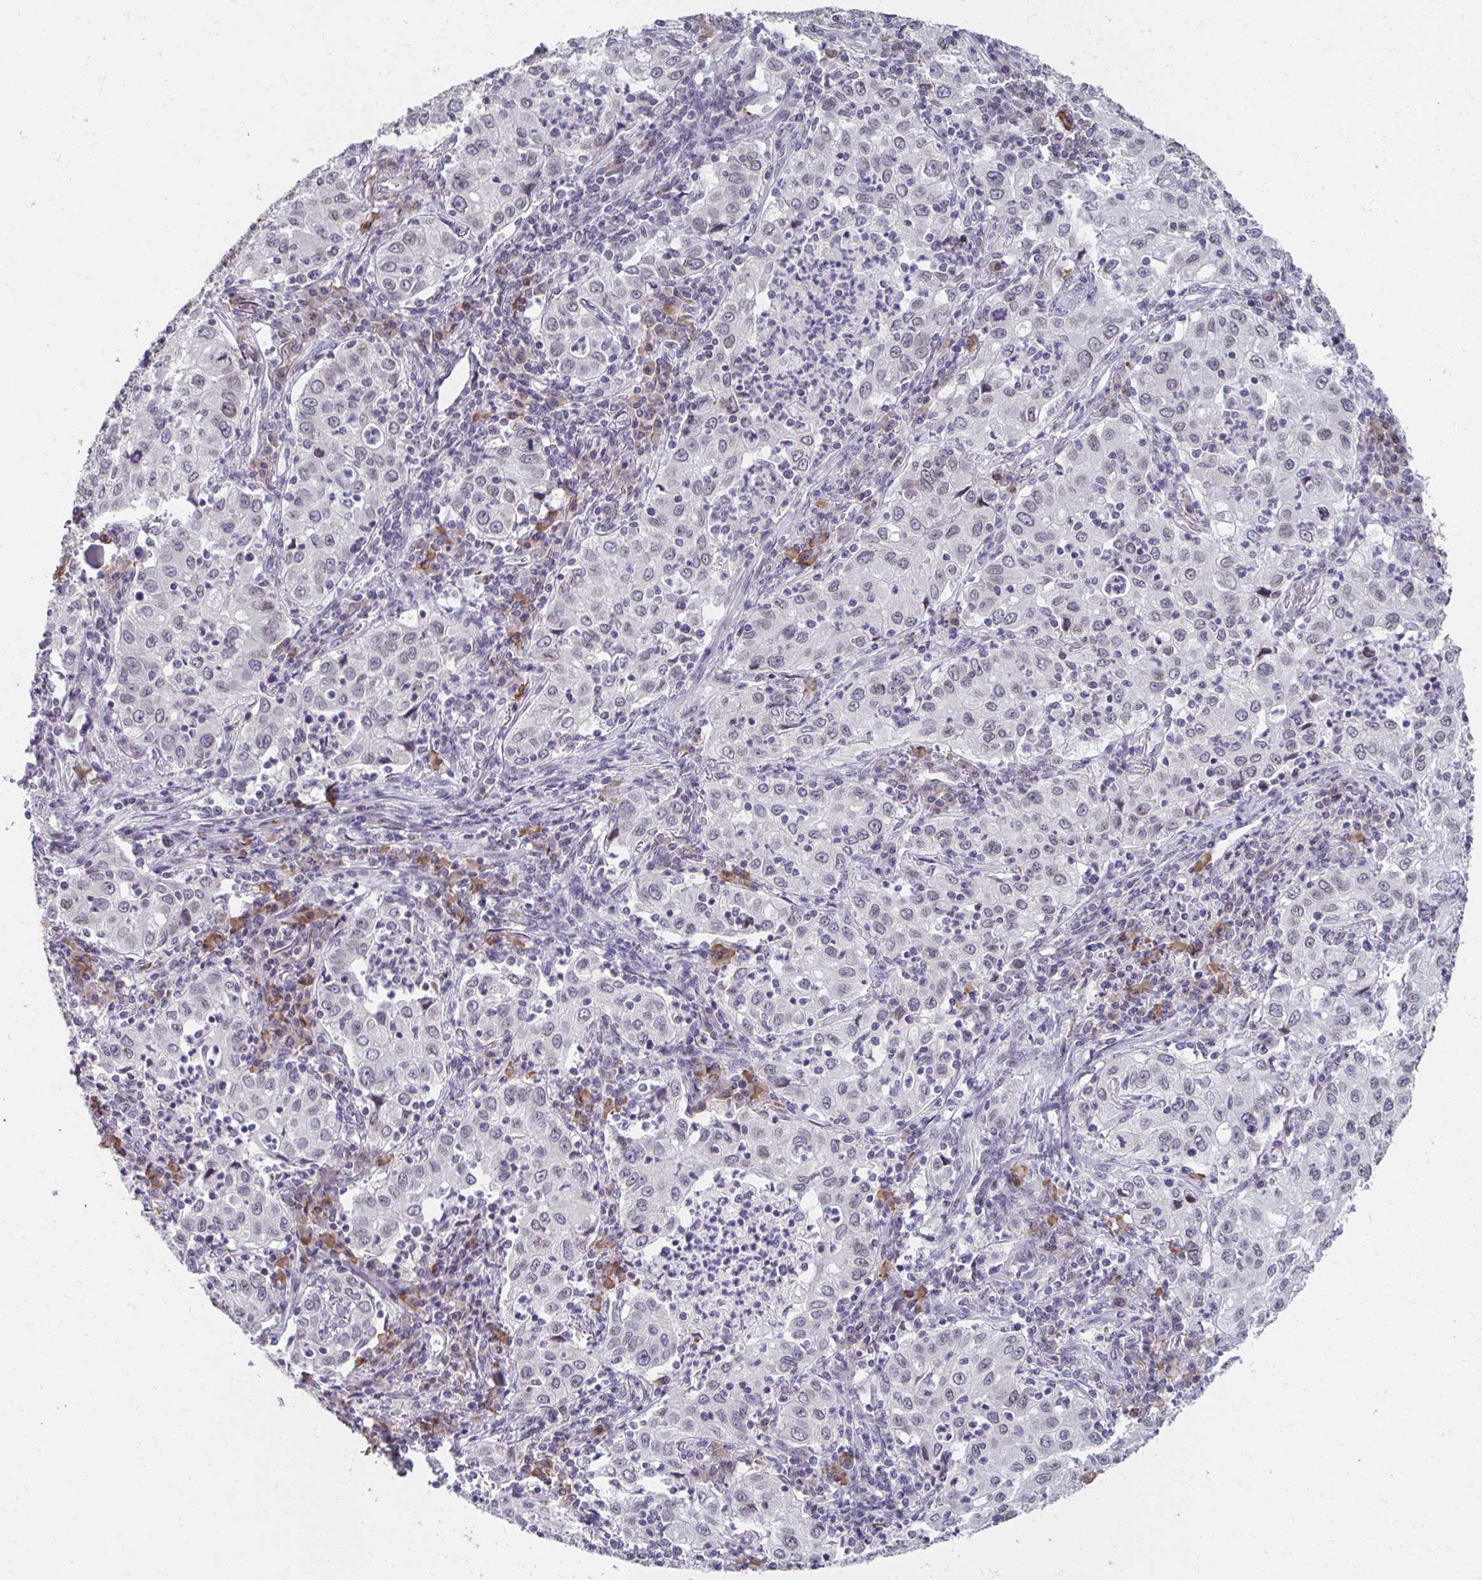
{"staining": {"intensity": "weak", "quantity": "<25%", "location": "cytoplasmic/membranous,nuclear"}, "tissue": "lung cancer", "cell_type": "Tumor cells", "image_type": "cancer", "snomed": [{"axis": "morphology", "description": "Squamous cell carcinoma, NOS"}, {"axis": "topography", "description": "Lung"}], "caption": "This is an immunohistochemistry (IHC) photomicrograph of human lung squamous cell carcinoma. There is no staining in tumor cells.", "gene": "NUP133", "patient": {"sex": "male", "age": 71}}